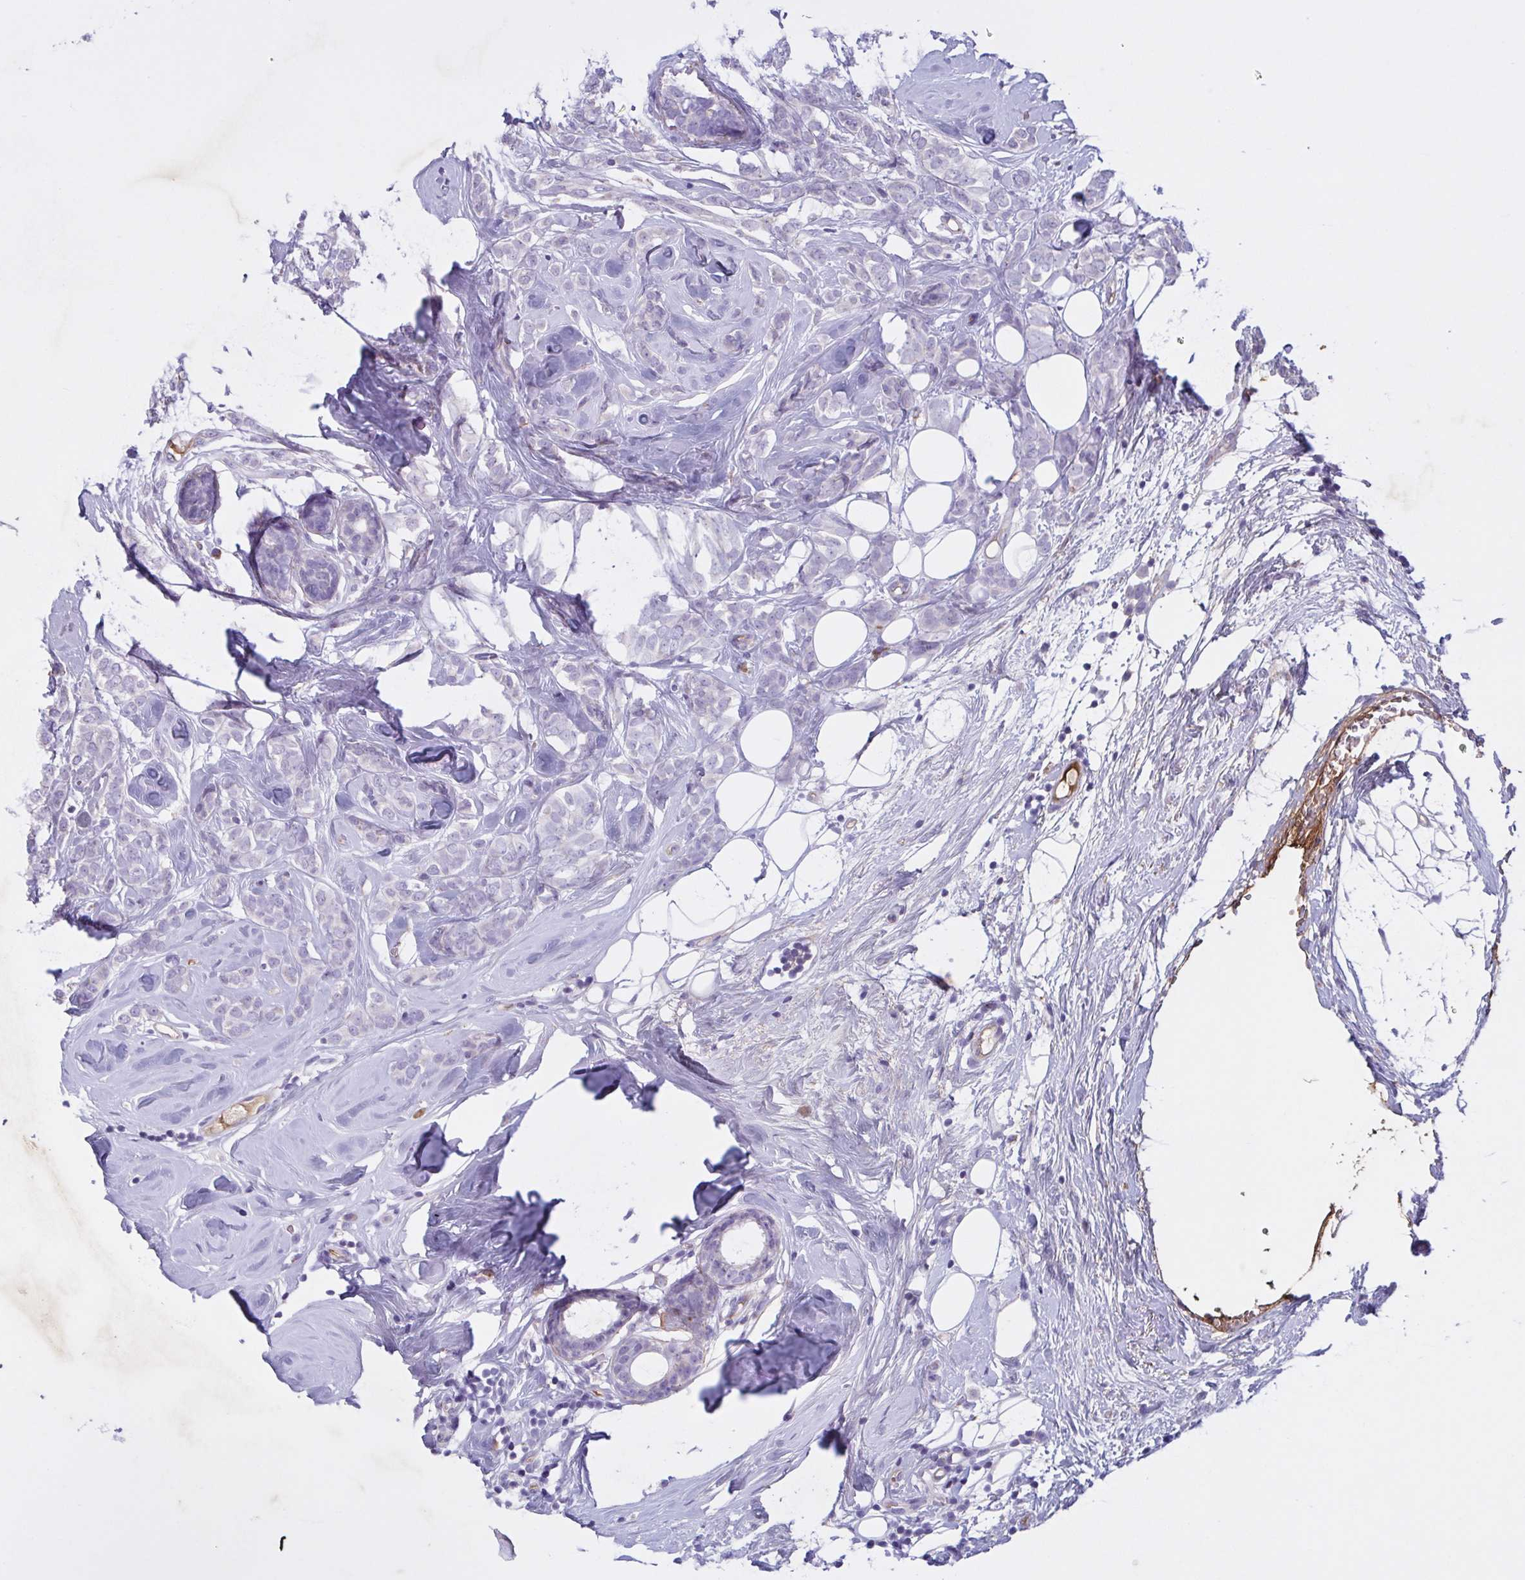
{"staining": {"intensity": "negative", "quantity": "none", "location": "none"}, "tissue": "breast cancer", "cell_type": "Tumor cells", "image_type": "cancer", "snomed": [{"axis": "morphology", "description": "Lobular carcinoma"}, {"axis": "topography", "description": "Breast"}], "caption": "An immunohistochemistry micrograph of breast cancer is shown. There is no staining in tumor cells of breast cancer. (DAB IHC, high magnification).", "gene": "F13B", "patient": {"sex": "female", "age": 49}}